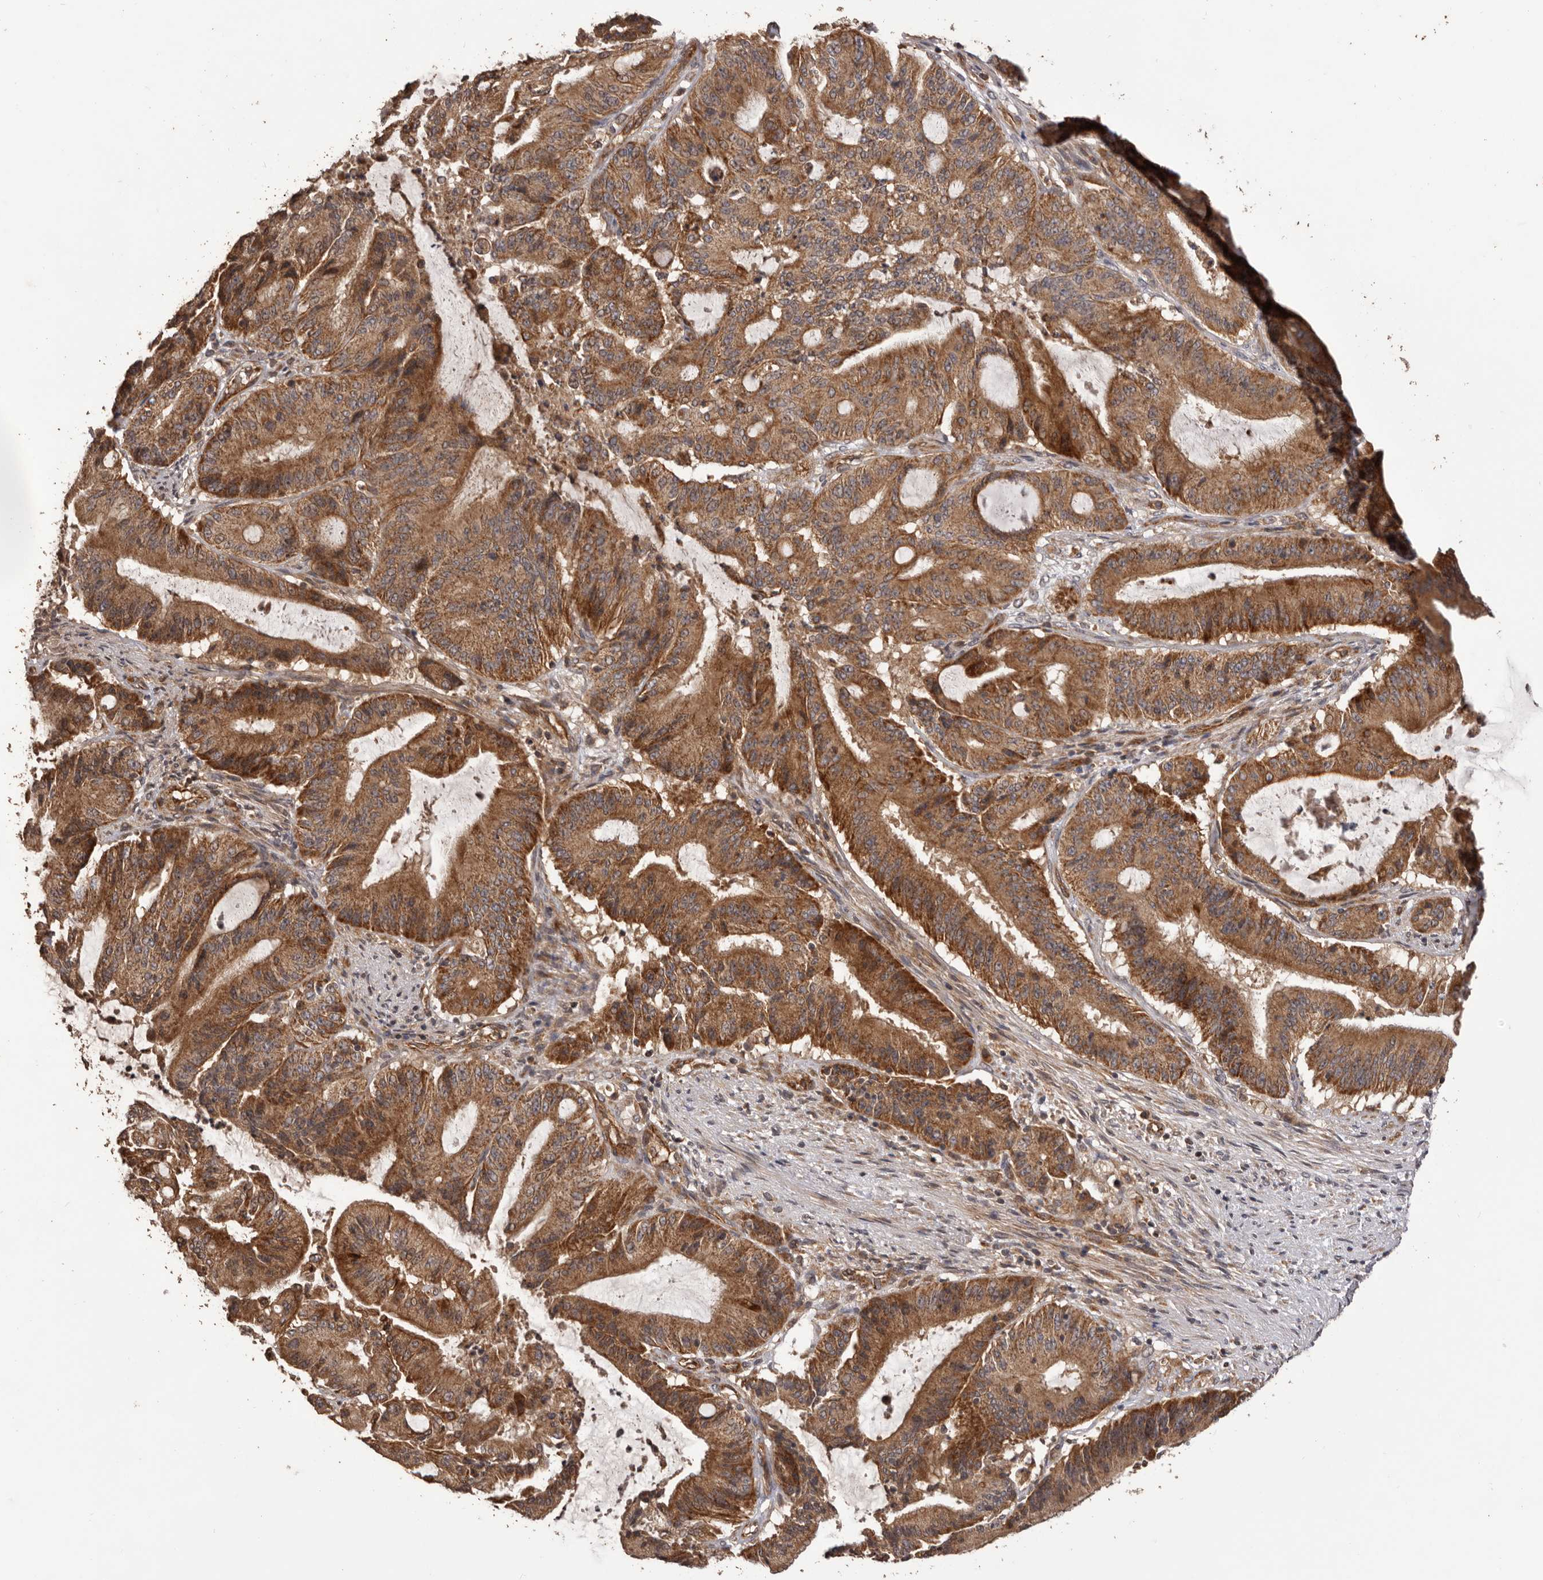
{"staining": {"intensity": "strong", "quantity": ">75%", "location": "cytoplasmic/membranous"}, "tissue": "liver cancer", "cell_type": "Tumor cells", "image_type": "cancer", "snomed": [{"axis": "morphology", "description": "Normal tissue, NOS"}, {"axis": "morphology", "description": "Cholangiocarcinoma"}, {"axis": "topography", "description": "Liver"}, {"axis": "topography", "description": "Peripheral nerve tissue"}], "caption": "Protein staining displays strong cytoplasmic/membranous expression in approximately >75% of tumor cells in liver cancer (cholangiocarcinoma).", "gene": "QRSL1", "patient": {"sex": "female", "age": 73}}